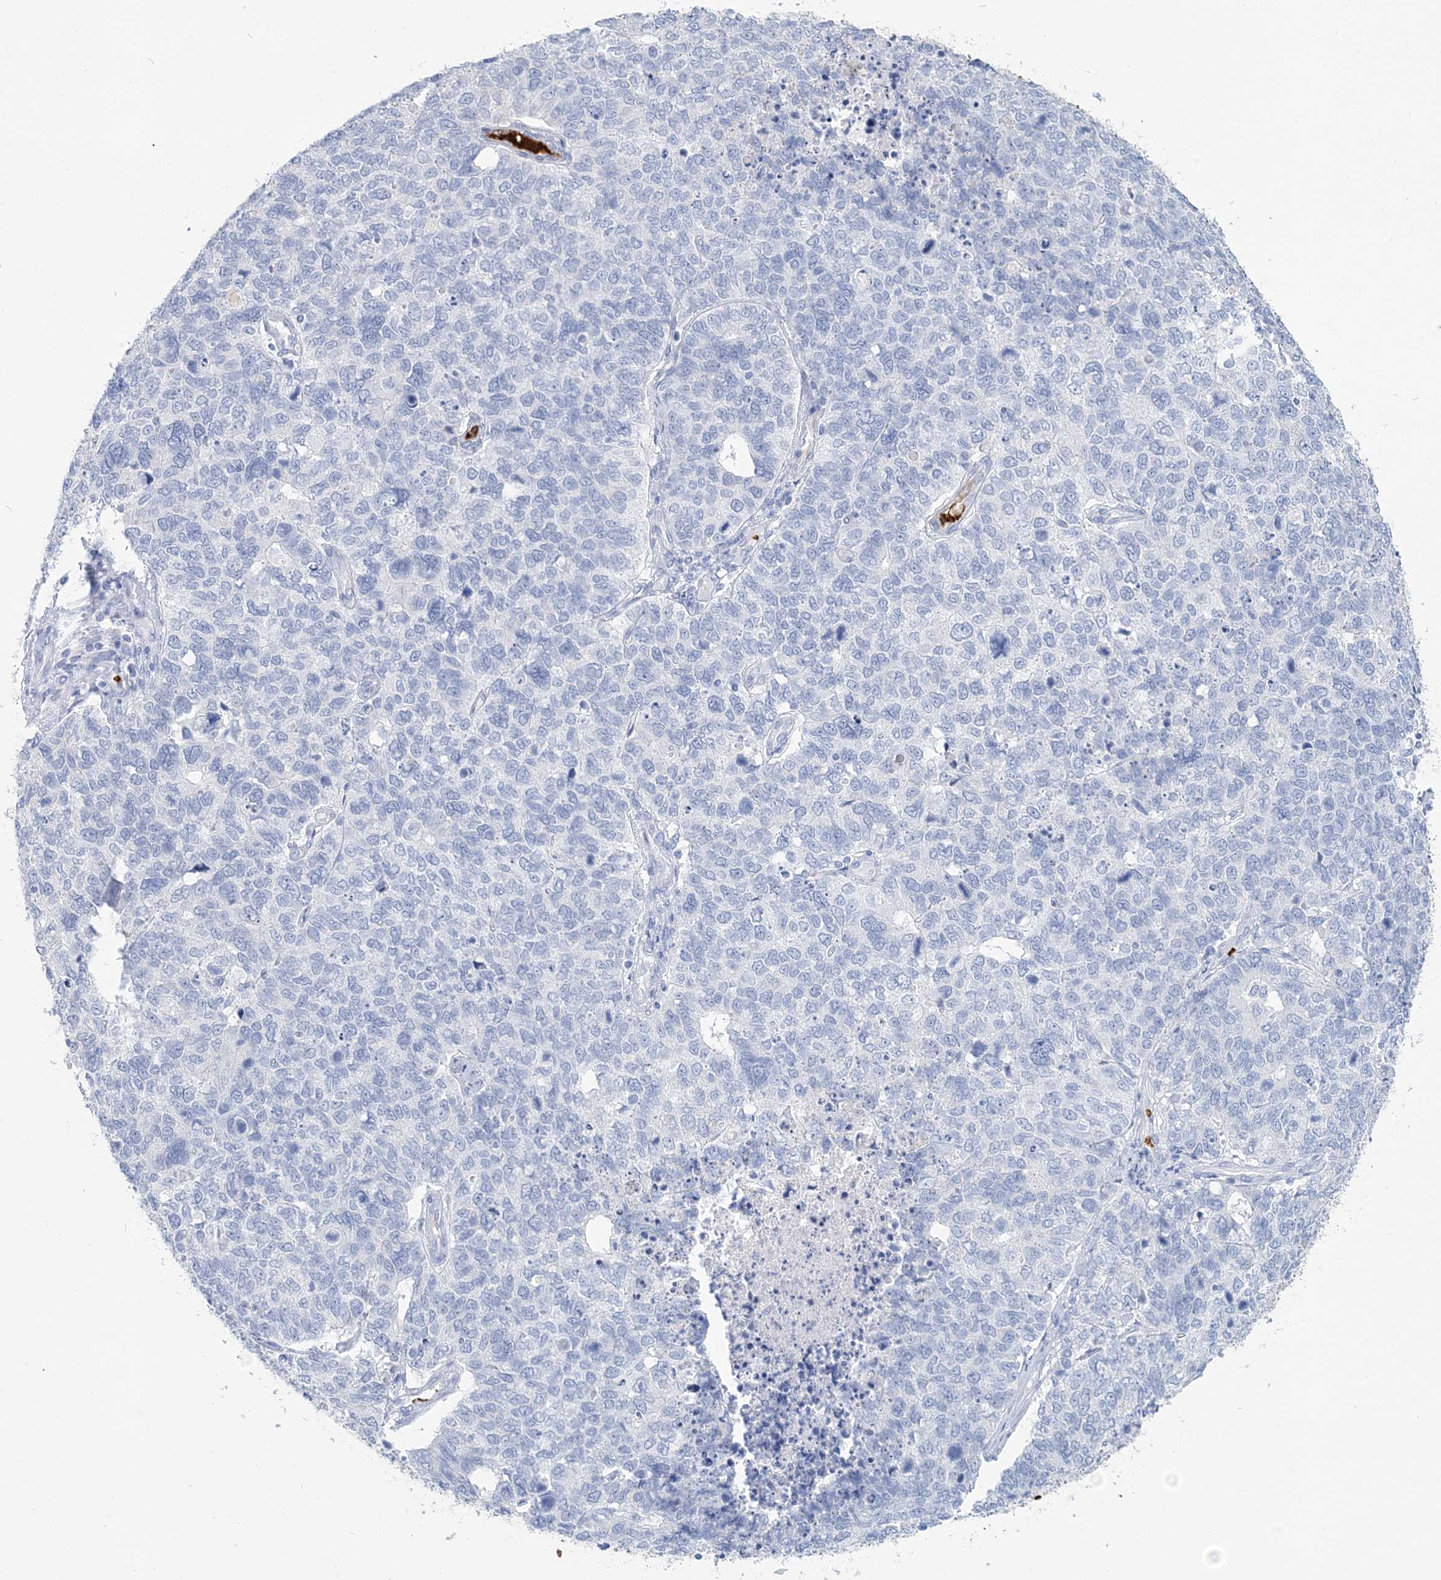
{"staining": {"intensity": "negative", "quantity": "none", "location": "none"}, "tissue": "cervical cancer", "cell_type": "Tumor cells", "image_type": "cancer", "snomed": [{"axis": "morphology", "description": "Squamous cell carcinoma, NOS"}, {"axis": "topography", "description": "Cervix"}], "caption": "High magnification brightfield microscopy of cervical cancer (squamous cell carcinoma) stained with DAB (brown) and counterstained with hematoxylin (blue): tumor cells show no significant expression. (IHC, brightfield microscopy, high magnification).", "gene": "HBA2", "patient": {"sex": "female", "age": 63}}